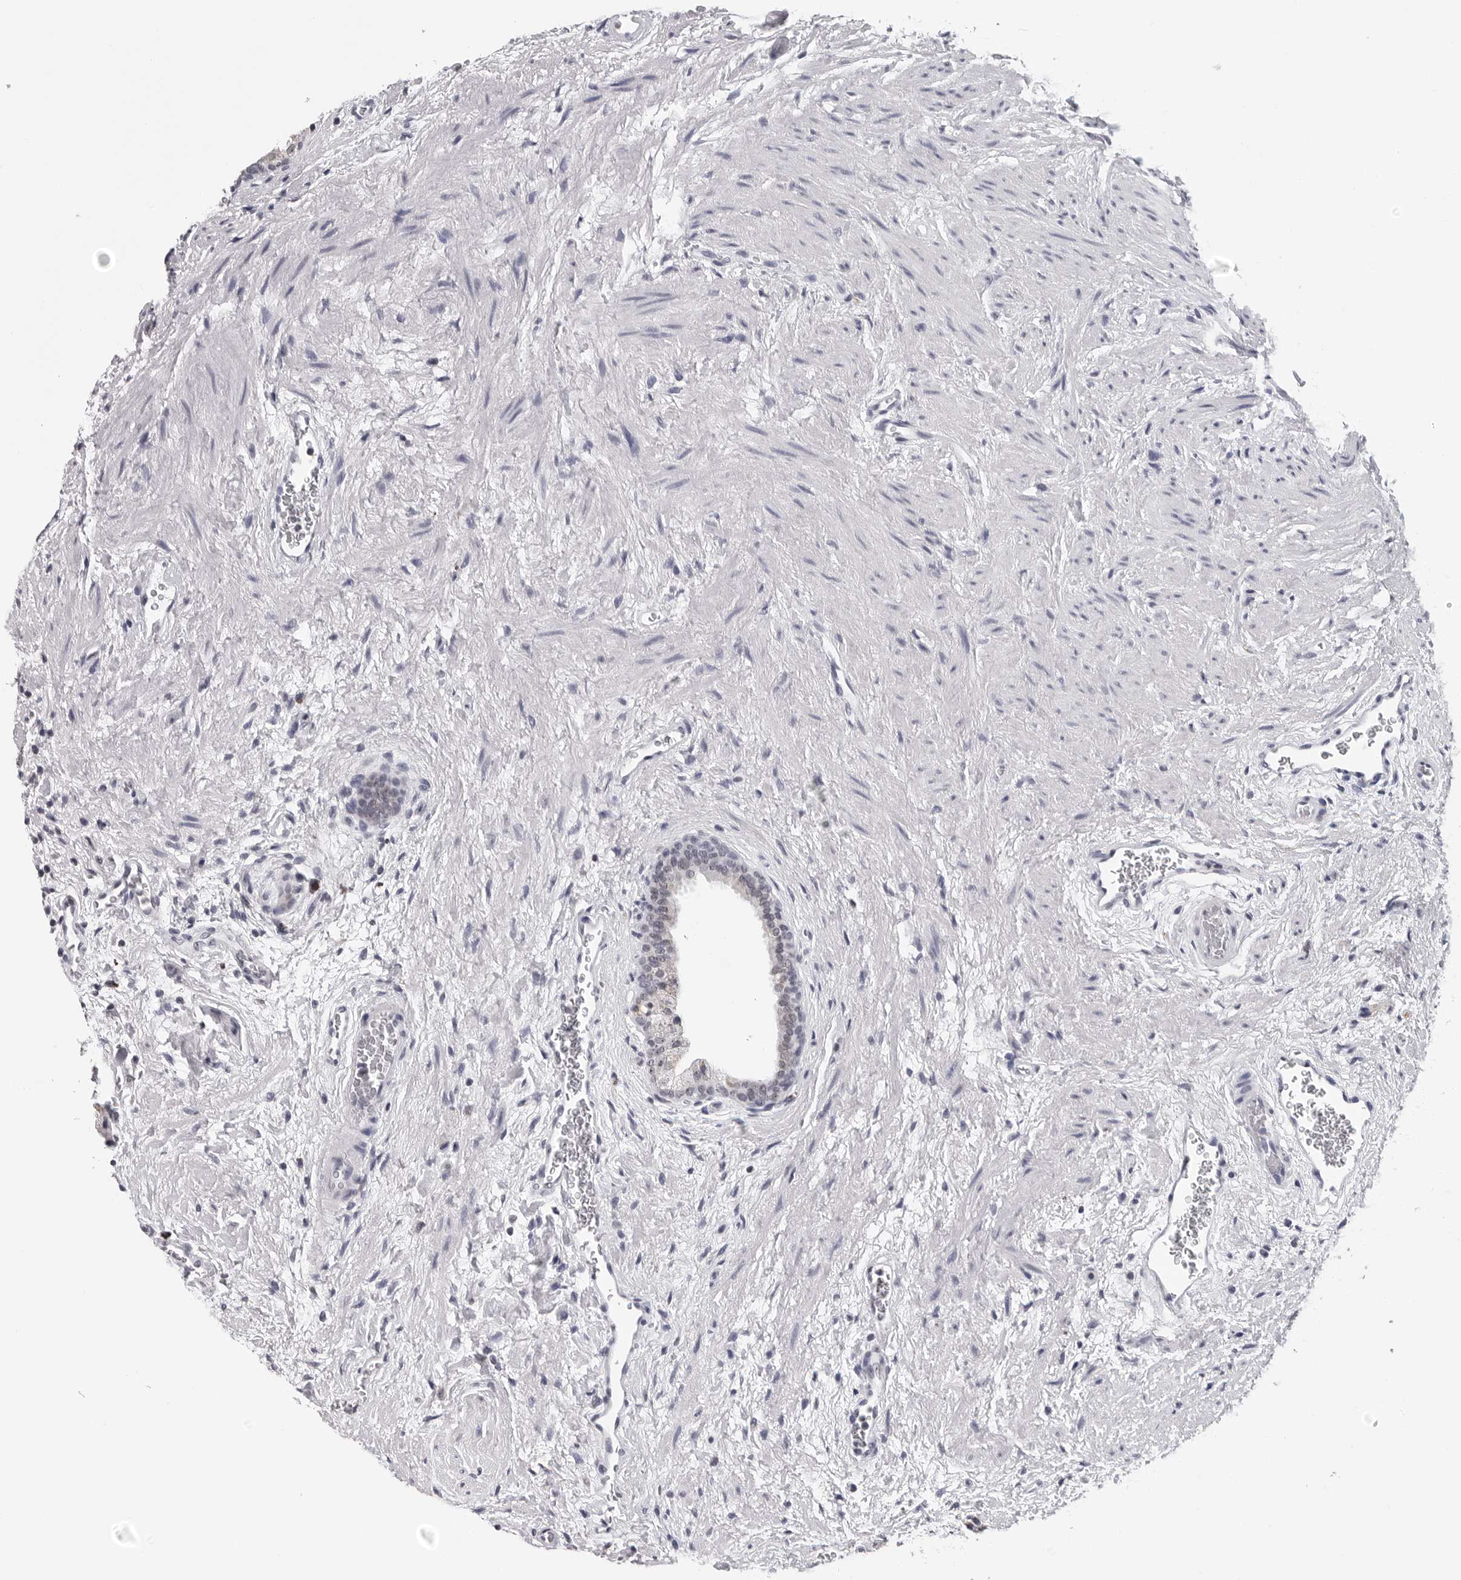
{"staining": {"intensity": "negative", "quantity": "none", "location": "none"}, "tissue": "prostate", "cell_type": "Glandular cells", "image_type": "normal", "snomed": [{"axis": "morphology", "description": "Normal tissue, NOS"}, {"axis": "topography", "description": "Prostate"}], "caption": "The histopathology image reveals no staining of glandular cells in unremarkable prostate.", "gene": "GNL2", "patient": {"sex": "male", "age": 48}}